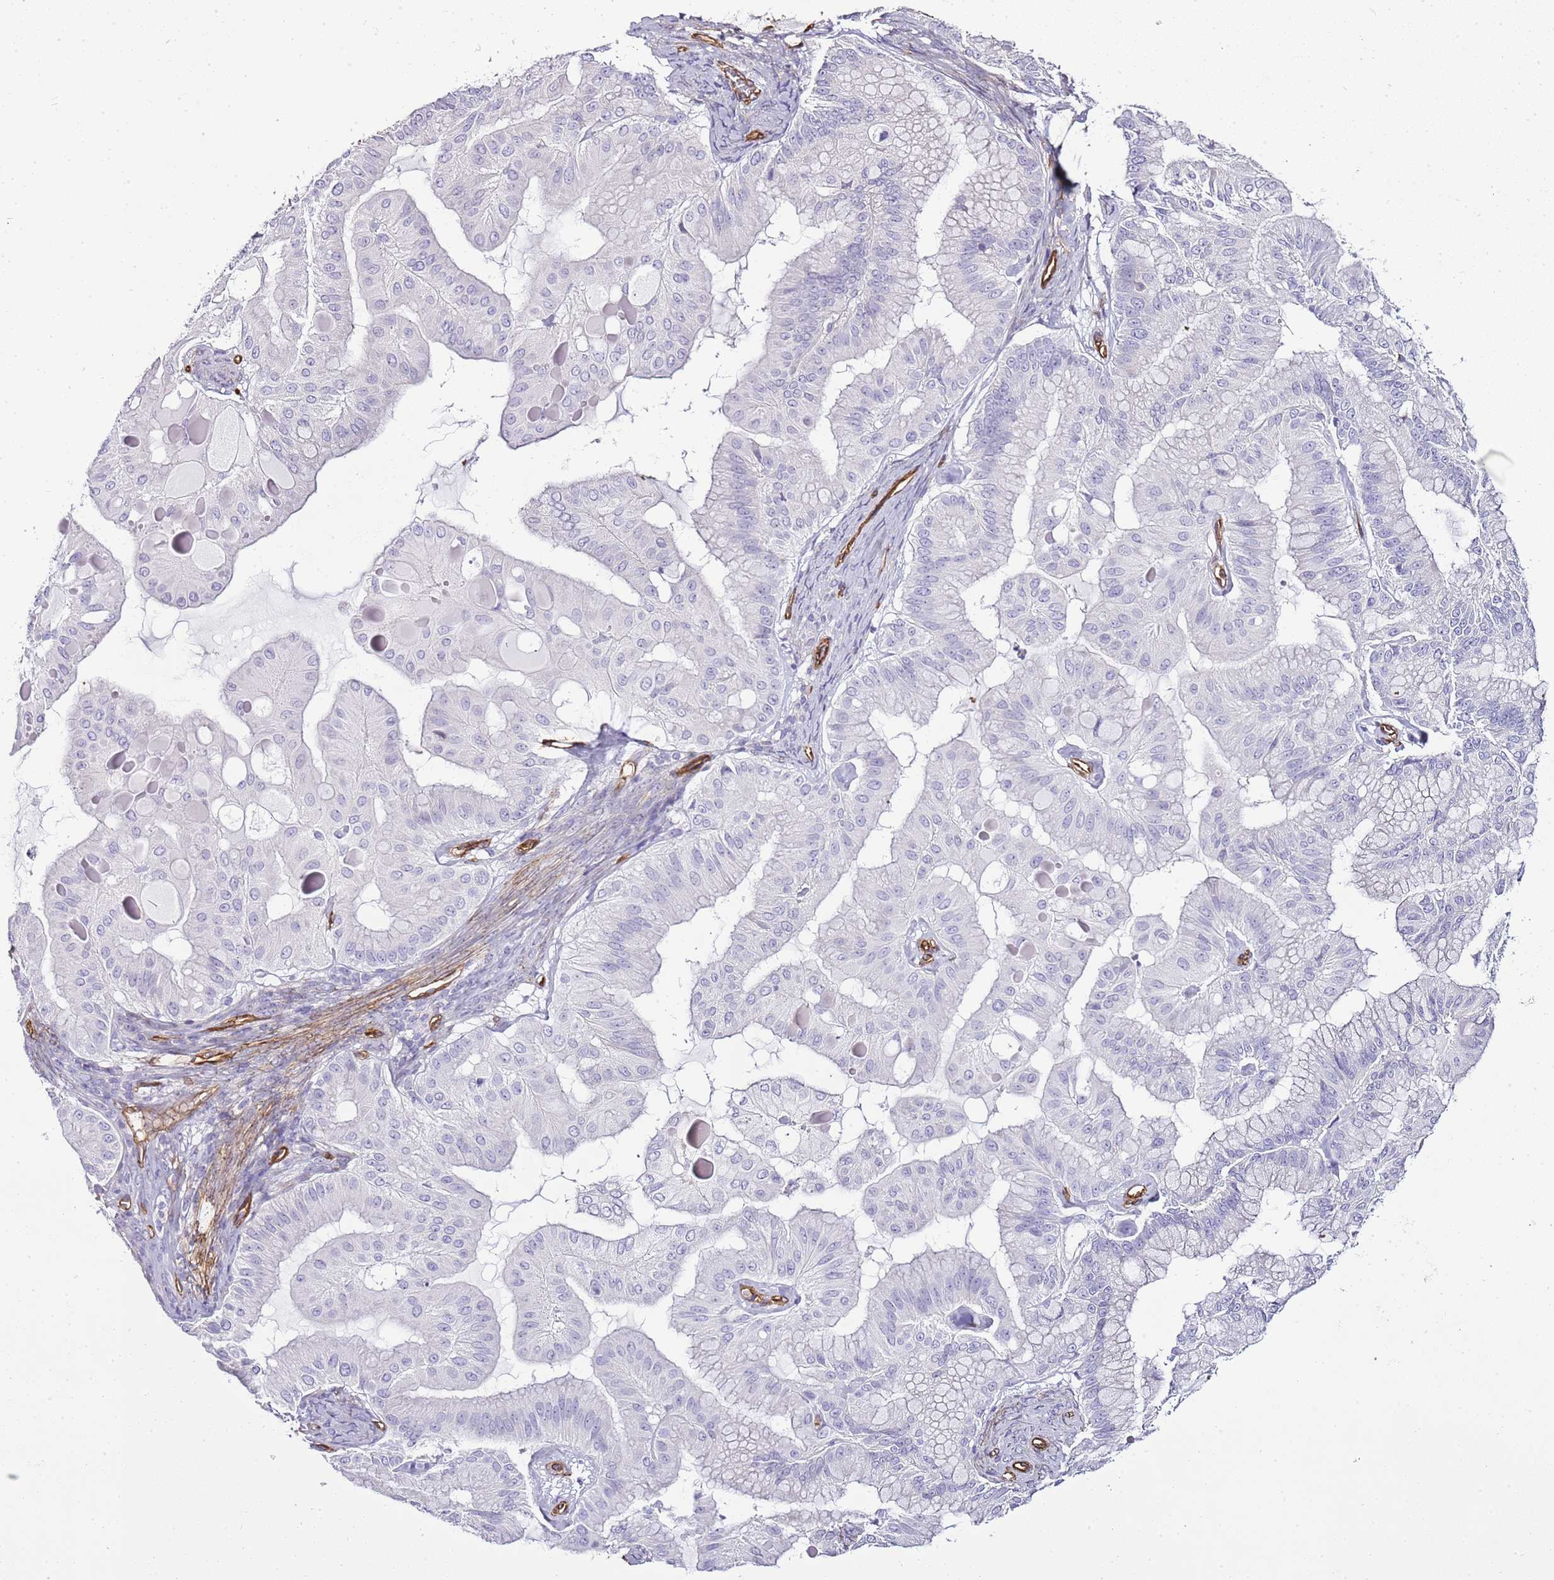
{"staining": {"intensity": "negative", "quantity": "none", "location": "none"}, "tissue": "ovarian cancer", "cell_type": "Tumor cells", "image_type": "cancer", "snomed": [{"axis": "morphology", "description": "Cystadenocarcinoma, mucinous, NOS"}, {"axis": "topography", "description": "Ovary"}], "caption": "The immunohistochemistry (IHC) photomicrograph has no significant staining in tumor cells of ovarian cancer (mucinous cystadenocarcinoma) tissue.", "gene": "CTDSPL", "patient": {"sex": "female", "age": 61}}